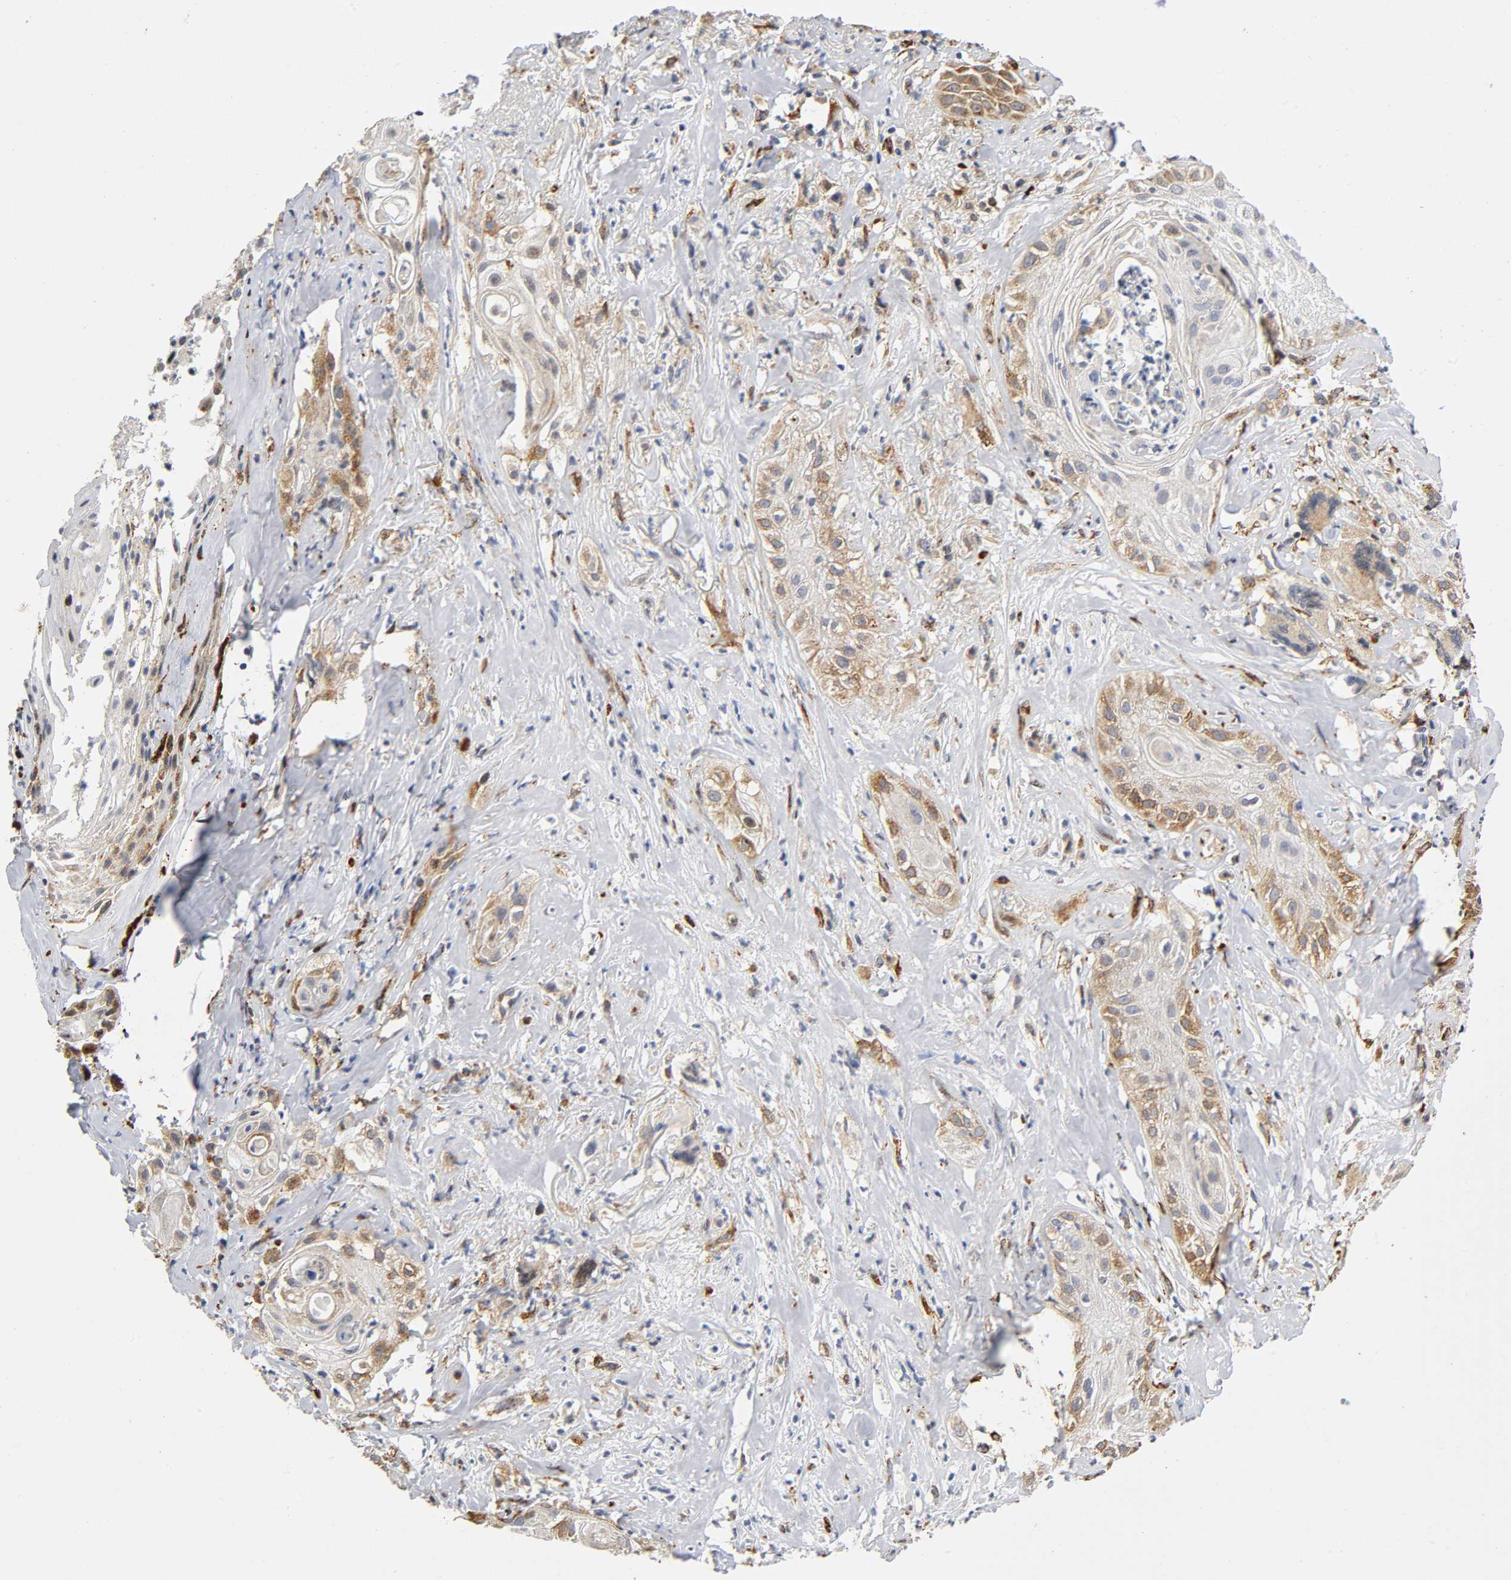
{"staining": {"intensity": "moderate", "quantity": "25%-75%", "location": "cytoplasmic/membranous"}, "tissue": "skin cancer", "cell_type": "Tumor cells", "image_type": "cancer", "snomed": [{"axis": "morphology", "description": "Squamous cell carcinoma, NOS"}, {"axis": "topography", "description": "Skin"}], "caption": "Approximately 25%-75% of tumor cells in human skin cancer exhibit moderate cytoplasmic/membranous protein expression as visualized by brown immunohistochemical staining.", "gene": "SOS2", "patient": {"sex": "male", "age": 65}}